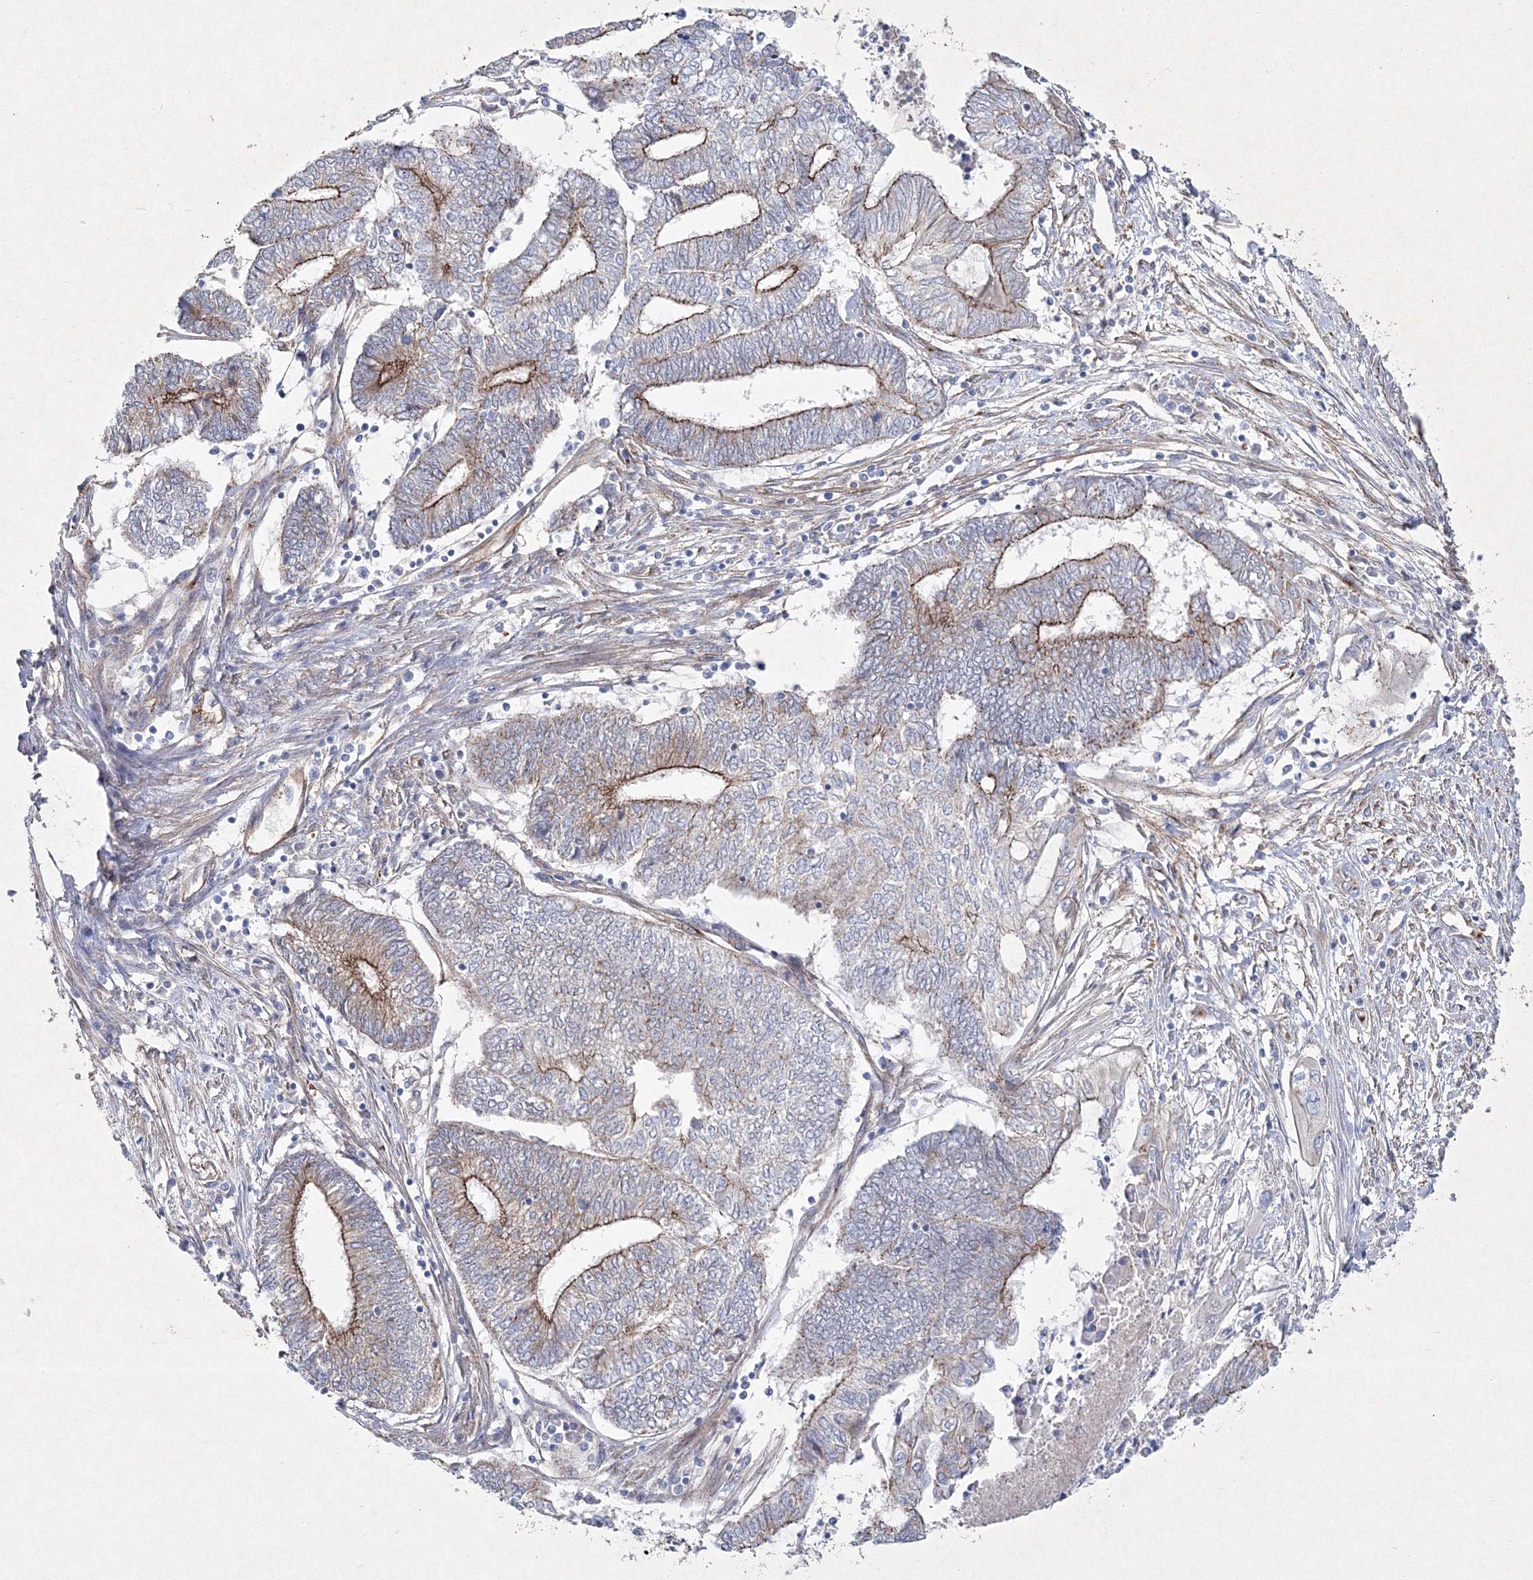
{"staining": {"intensity": "strong", "quantity": "<25%", "location": "cytoplasmic/membranous"}, "tissue": "endometrial cancer", "cell_type": "Tumor cells", "image_type": "cancer", "snomed": [{"axis": "morphology", "description": "Adenocarcinoma, NOS"}, {"axis": "topography", "description": "Uterus"}, {"axis": "topography", "description": "Endometrium"}], "caption": "A medium amount of strong cytoplasmic/membranous expression is present in approximately <25% of tumor cells in adenocarcinoma (endometrial) tissue.", "gene": "NAA40", "patient": {"sex": "female", "age": 70}}